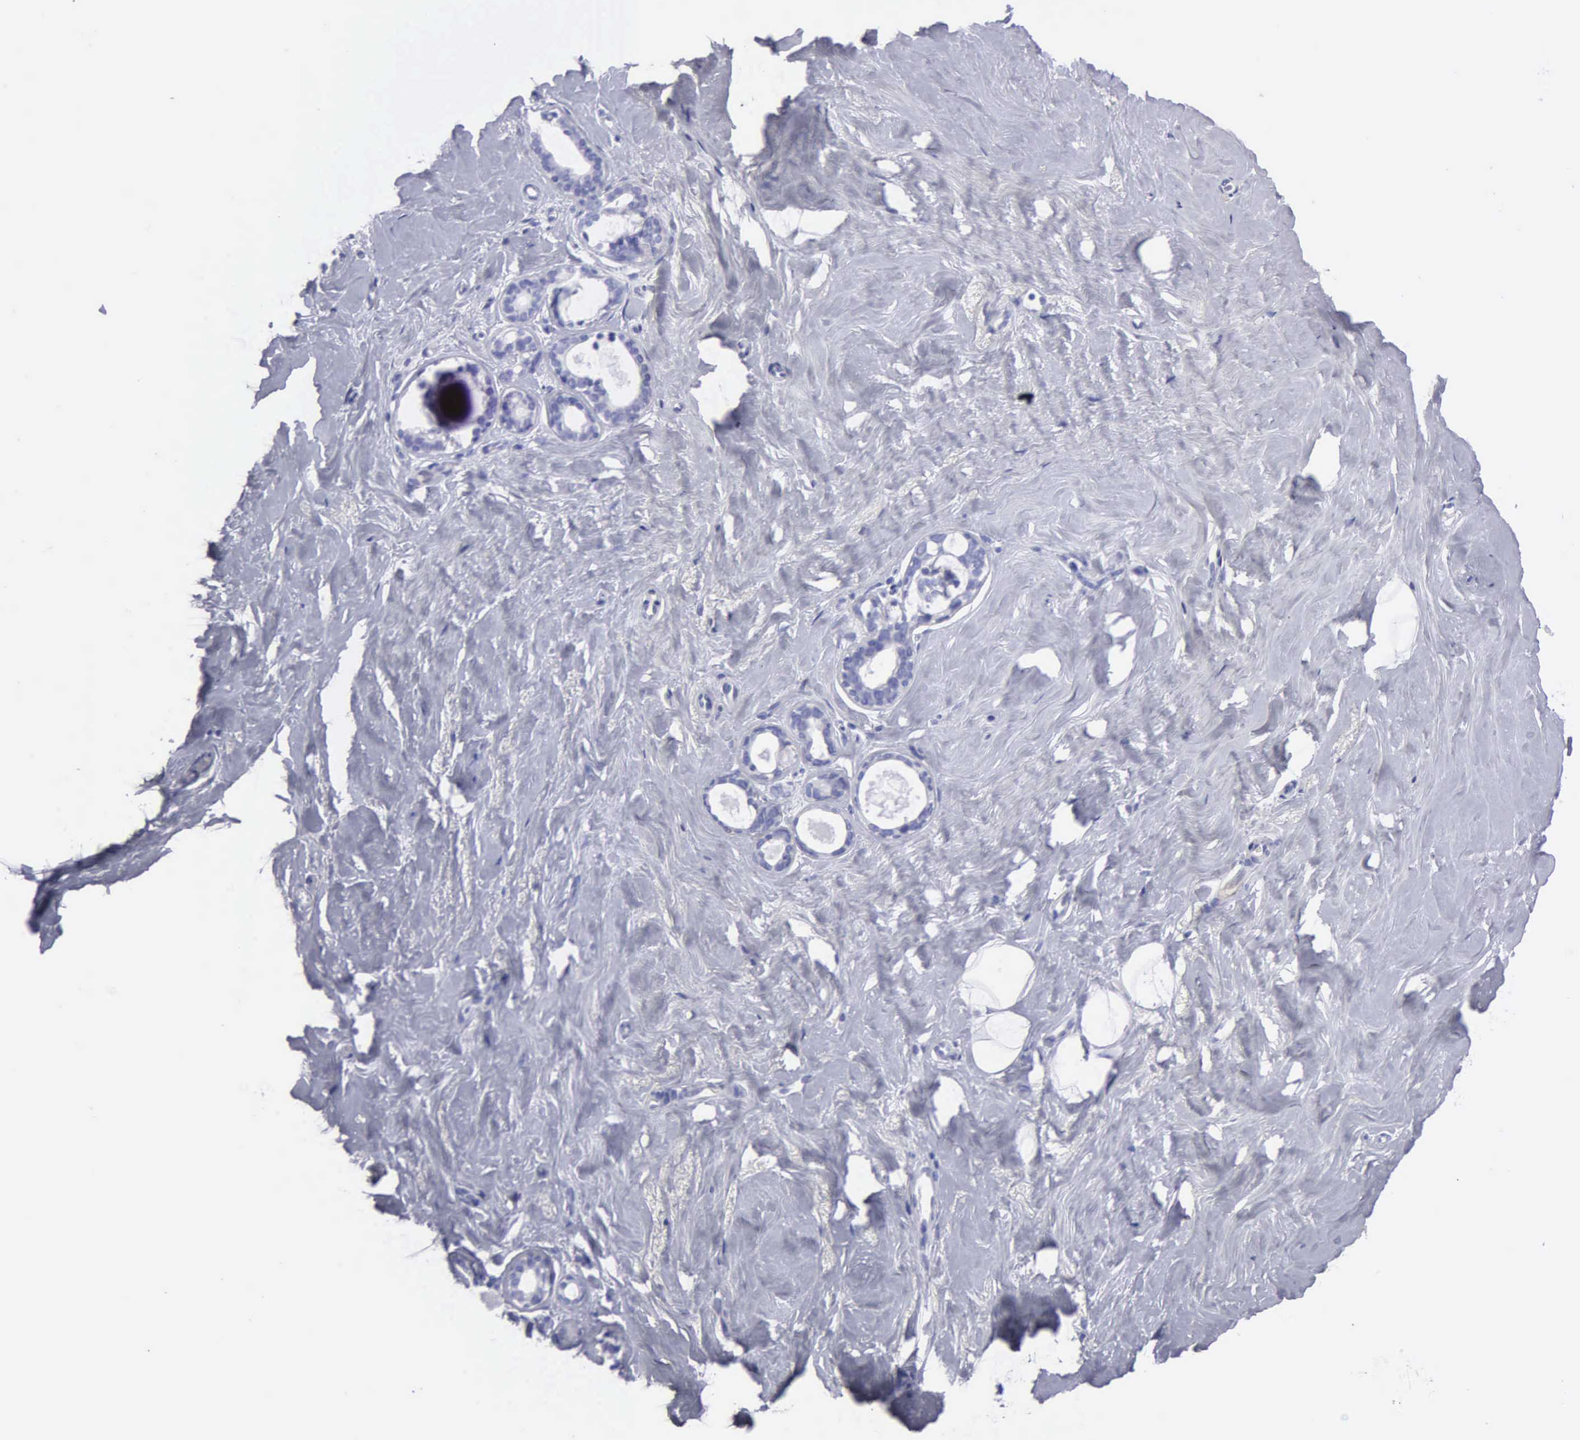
{"staining": {"intensity": "negative", "quantity": "none", "location": "none"}, "tissue": "breast", "cell_type": "Adipocytes", "image_type": "normal", "snomed": [{"axis": "morphology", "description": "Normal tissue, NOS"}, {"axis": "topography", "description": "Breast"}], "caption": "The image exhibits no staining of adipocytes in unremarkable breast.", "gene": "TYRP1", "patient": {"sex": "female", "age": 54}}